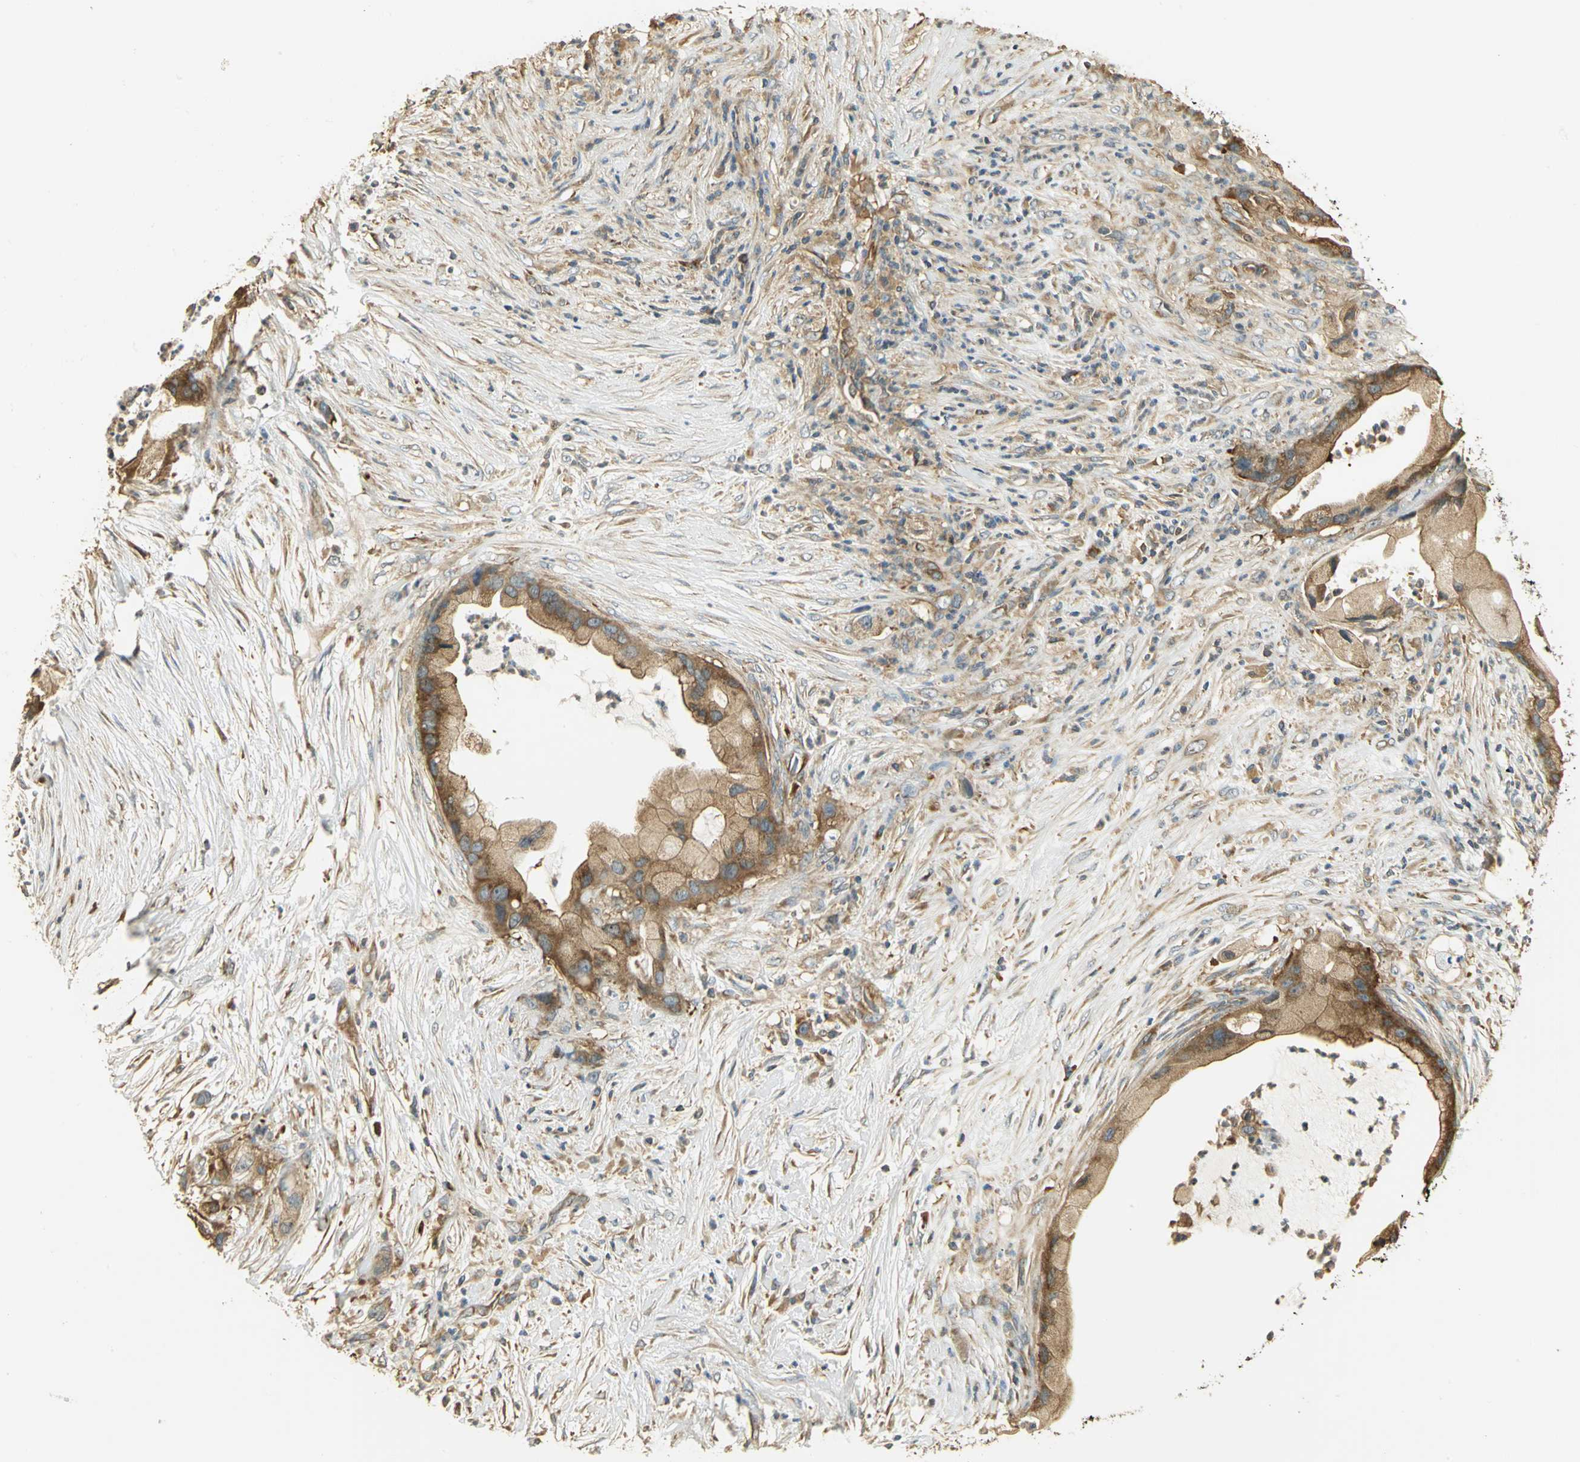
{"staining": {"intensity": "moderate", "quantity": ">75%", "location": "cytoplasmic/membranous"}, "tissue": "pancreatic cancer", "cell_type": "Tumor cells", "image_type": "cancer", "snomed": [{"axis": "morphology", "description": "Adenocarcinoma, NOS"}, {"axis": "topography", "description": "Pancreas"}], "caption": "A brown stain labels moderate cytoplasmic/membranous staining of a protein in pancreatic cancer (adenocarcinoma) tumor cells. The protein of interest is stained brown, and the nuclei are stained in blue (DAB (3,3'-diaminobenzidine) IHC with brightfield microscopy, high magnification).", "gene": "RARS1", "patient": {"sex": "female", "age": 59}}